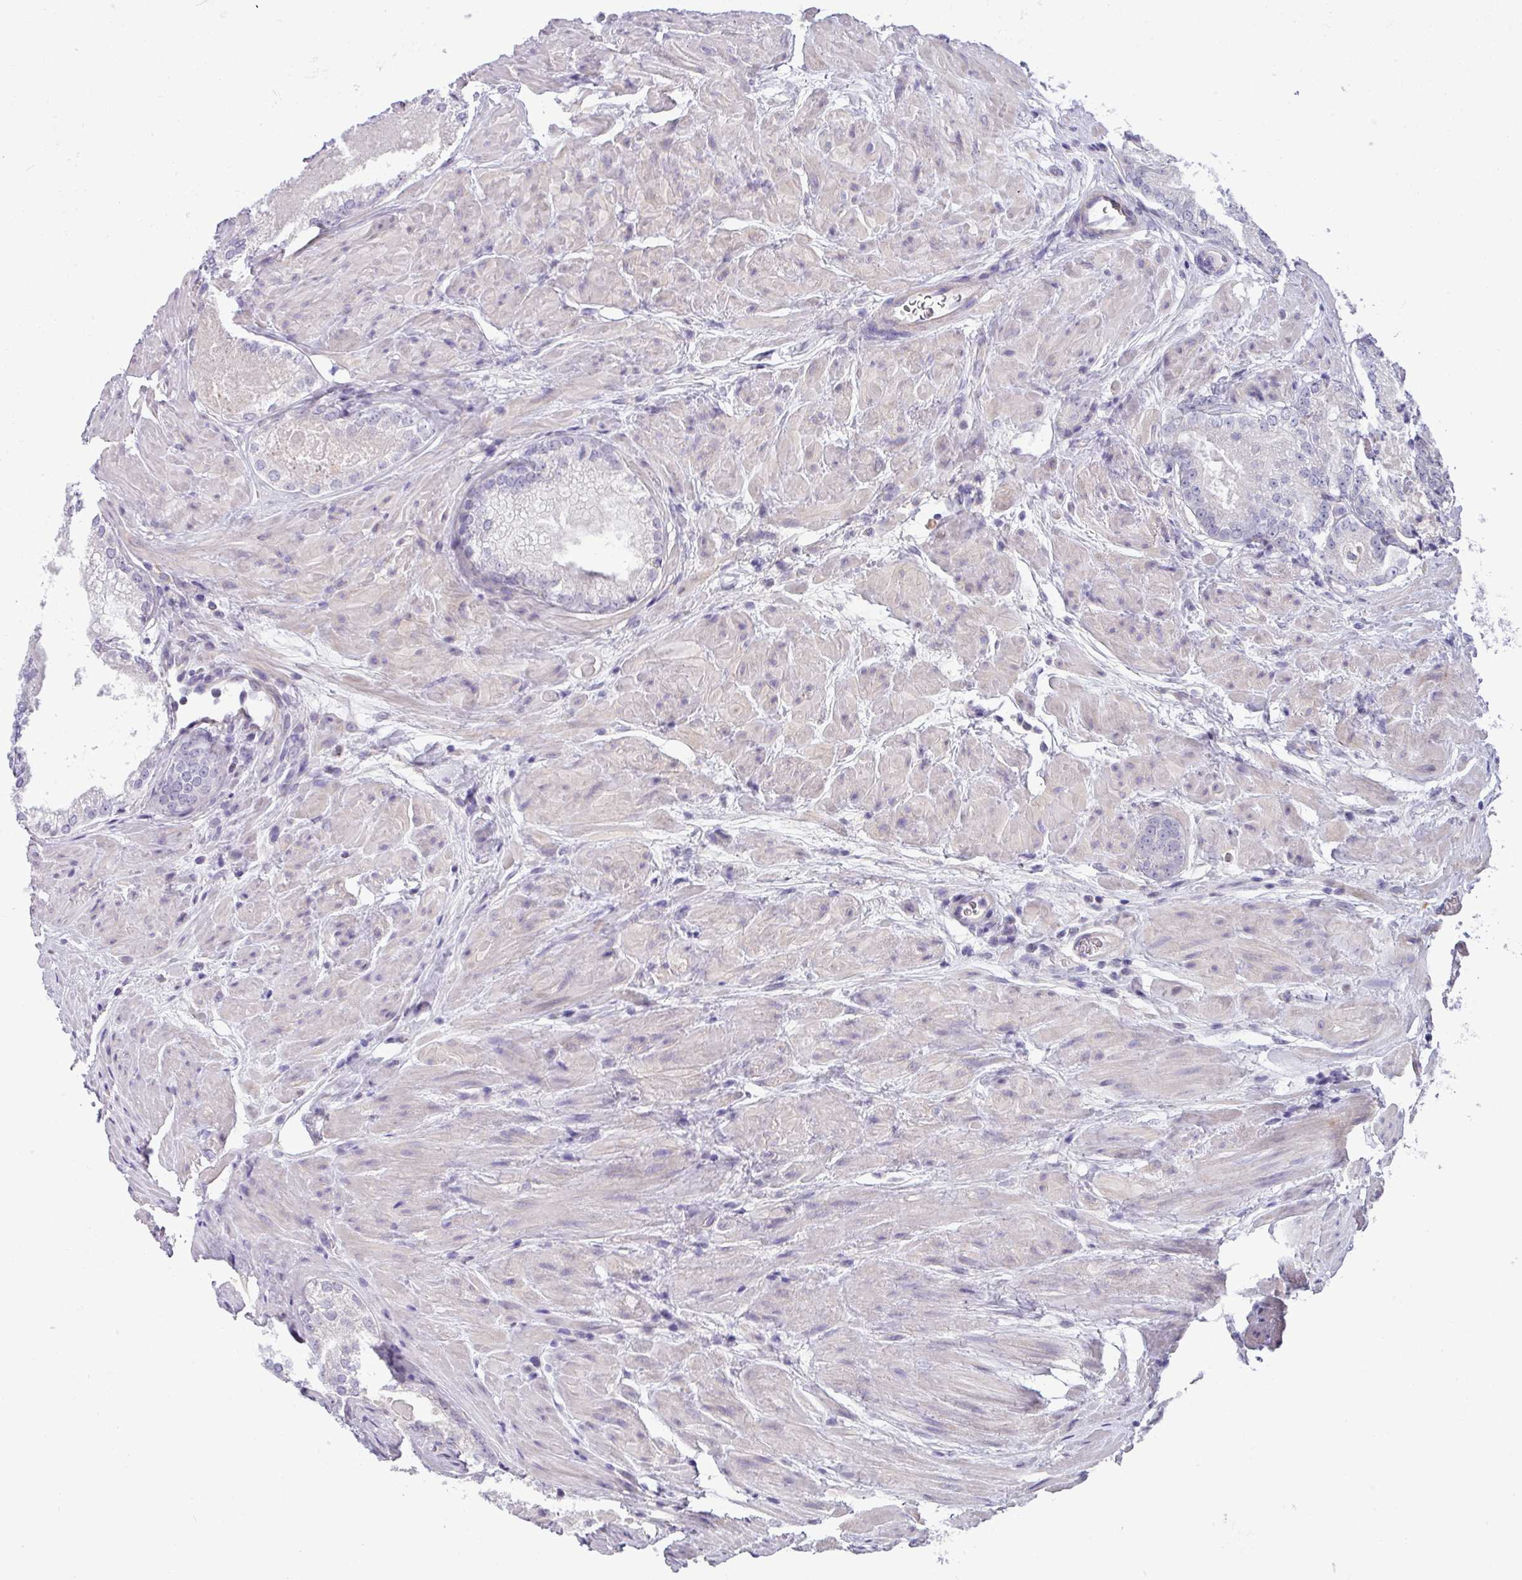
{"staining": {"intensity": "negative", "quantity": "none", "location": "none"}, "tissue": "prostate cancer", "cell_type": "Tumor cells", "image_type": "cancer", "snomed": [{"axis": "morphology", "description": "Adenocarcinoma, Low grade"}, {"axis": "topography", "description": "Prostate"}], "caption": "Immunohistochemistry histopathology image of neoplastic tissue: human prostate cancer stained with DAB (3,3'-diaminobenzidine) shows no significant protein expression in tumor cells.", "gene": "IRGC", "patient": {"sex": "male", "age": 54}}